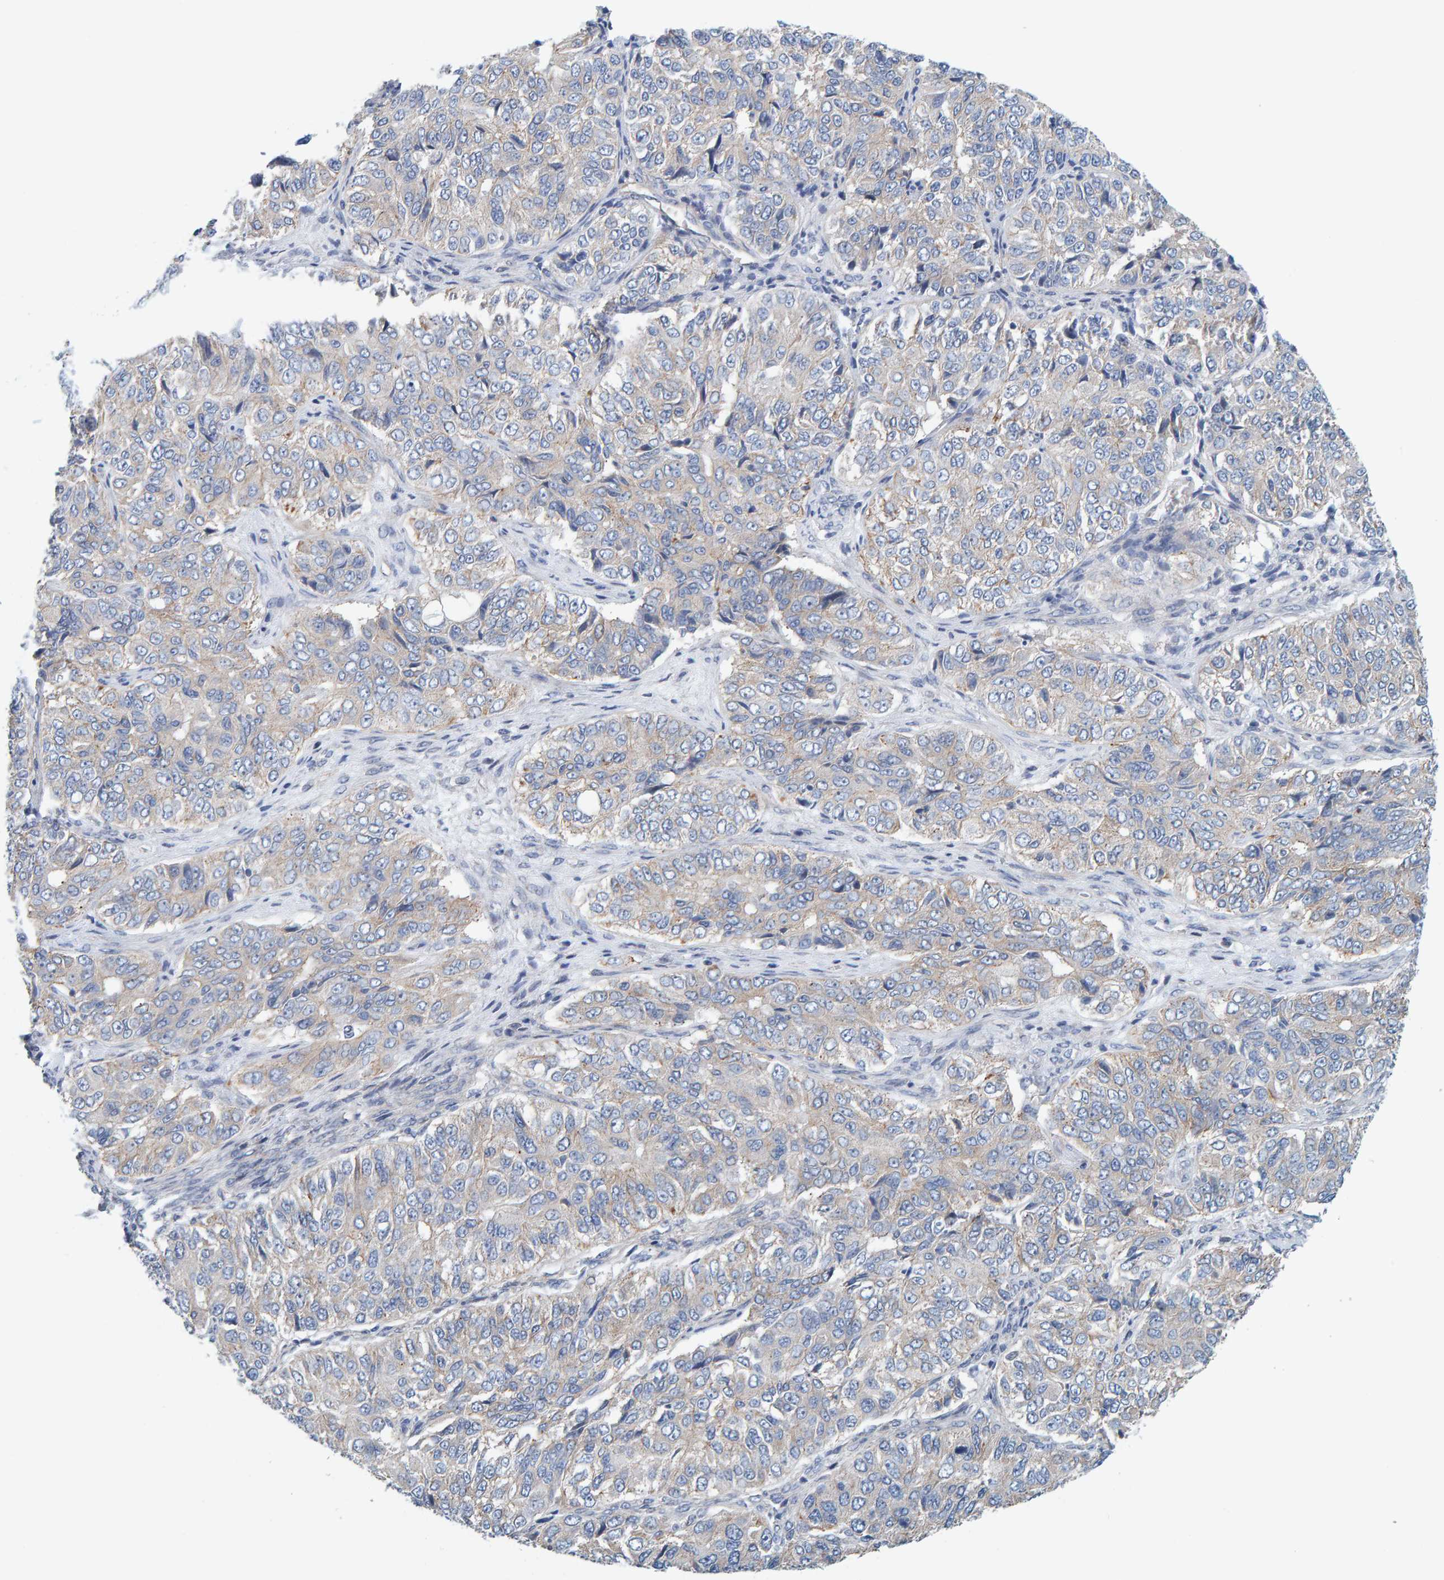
{"staining": {"intensity": "weak", "quantity": "<25%", "location": "cytoplasmic/membranous"}, "tissue": "ovarian cancer", "cell_type": "Tumor cells", "image_type": "cancer", "snomed": [{"axis": "morphology", "description": "Carcinoma, endometroid"}, {"axis": "topography", "description": "Ovary"}], "caption": "The immunohistochemistry micrograph has no significant positivity in tumor cells of ovarian cancer tissue.", "gene": "RGP1", "patient": {"sex": "female", "age": 51}}